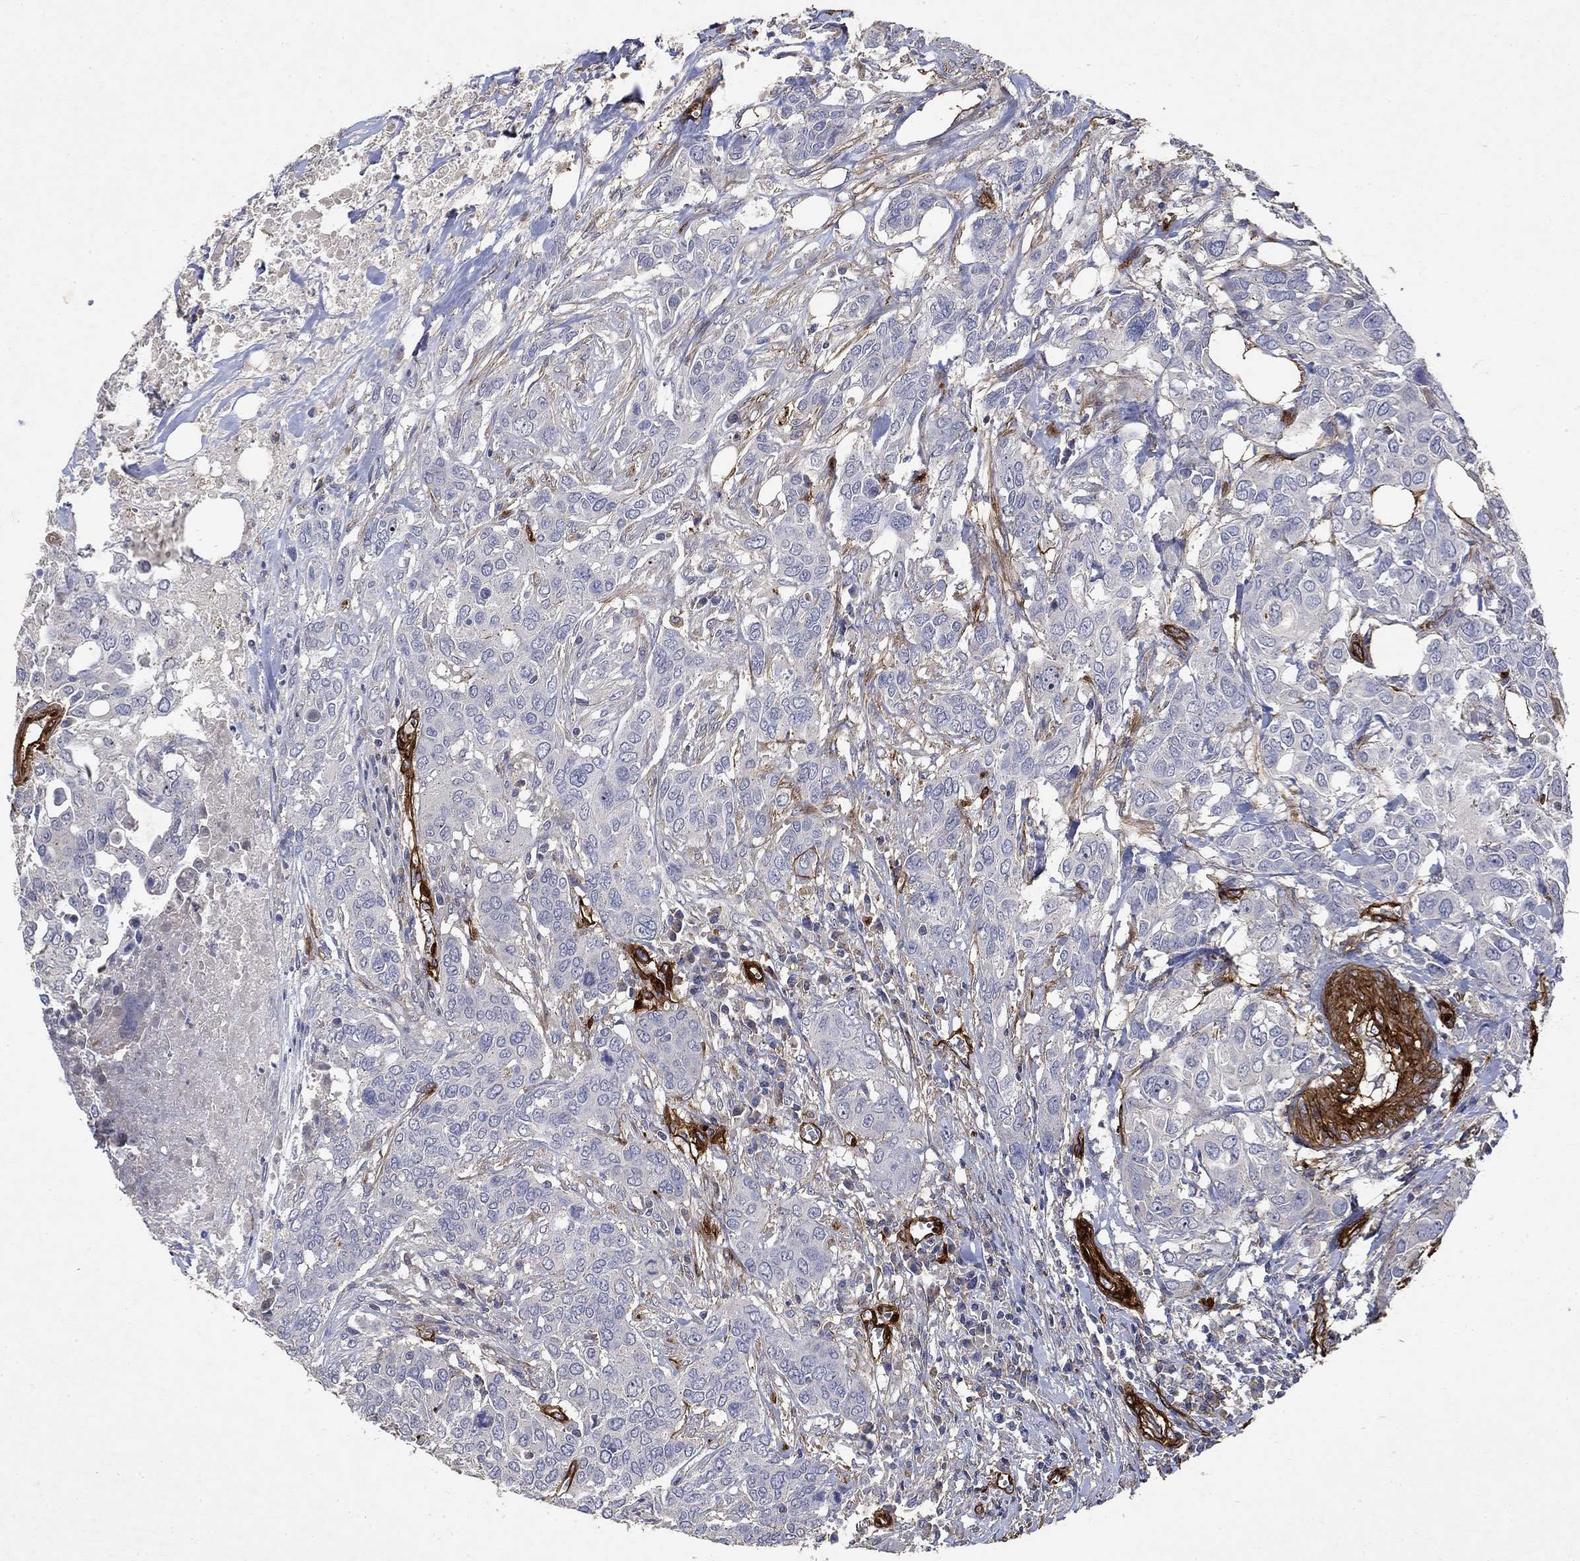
{"staining": {"intensity": "negative", "quantity": "none", "location": "none"}, "tissue": "urothelial cancer", "cell_type": "Tumor cells", "image_type": "cancer", "snomed": [{"axis": "morphology", "description": "Urothelial carcinoma, NOS"}, {"axis": "morphology", "description": "Urothelial carcinoma, High grade"}, {"axis": "topography", "description": "Urinary bladder"}], "caption": "Urothelial carcinoma (high-grade) was stained to show a protein in brown. There is no significant expression in tumor cells. (Brightfield microscopy of DAB IHC at high magnification).", "gene": "COL4A2", "patient": {"sex": "male", "age": 63}}